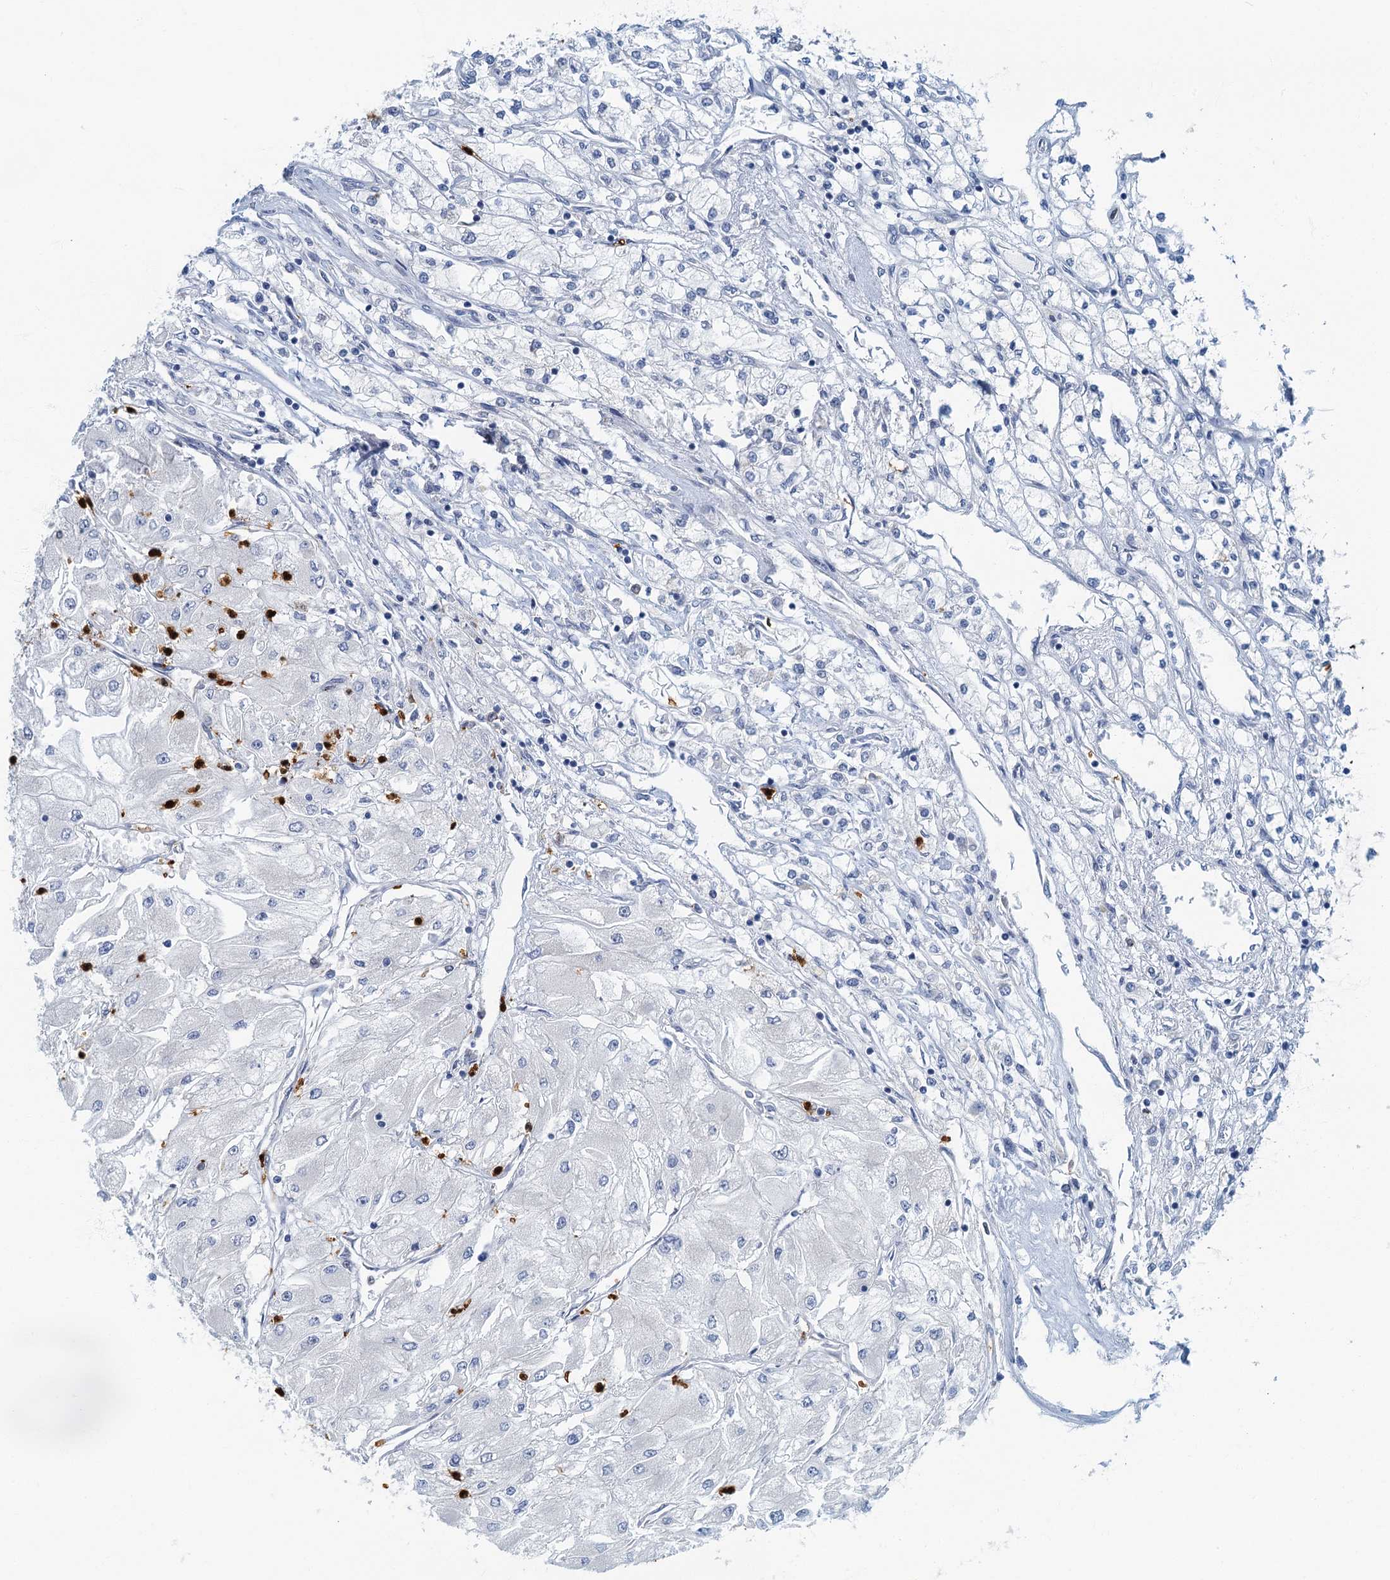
{"staining": {"intensity": "negative", "quantity": "none", "location": "none"}, "tissue": "renal cancer", "cell_type": "Tumor cells", "image_type": "cancer", "snomed": [{"axis": "morphology", "description": "Adenocarcinoma, NOS"}, {"axis": "topography", "description": "Kidney"}], "caption": "Tumor cells are negative for brown protein staining in renal cancer. (DAB immunohistochemistry with hematoxylin counter stain).", "gene": "ANKDD1A", "patient": {"sex": "male", "age": 80}}